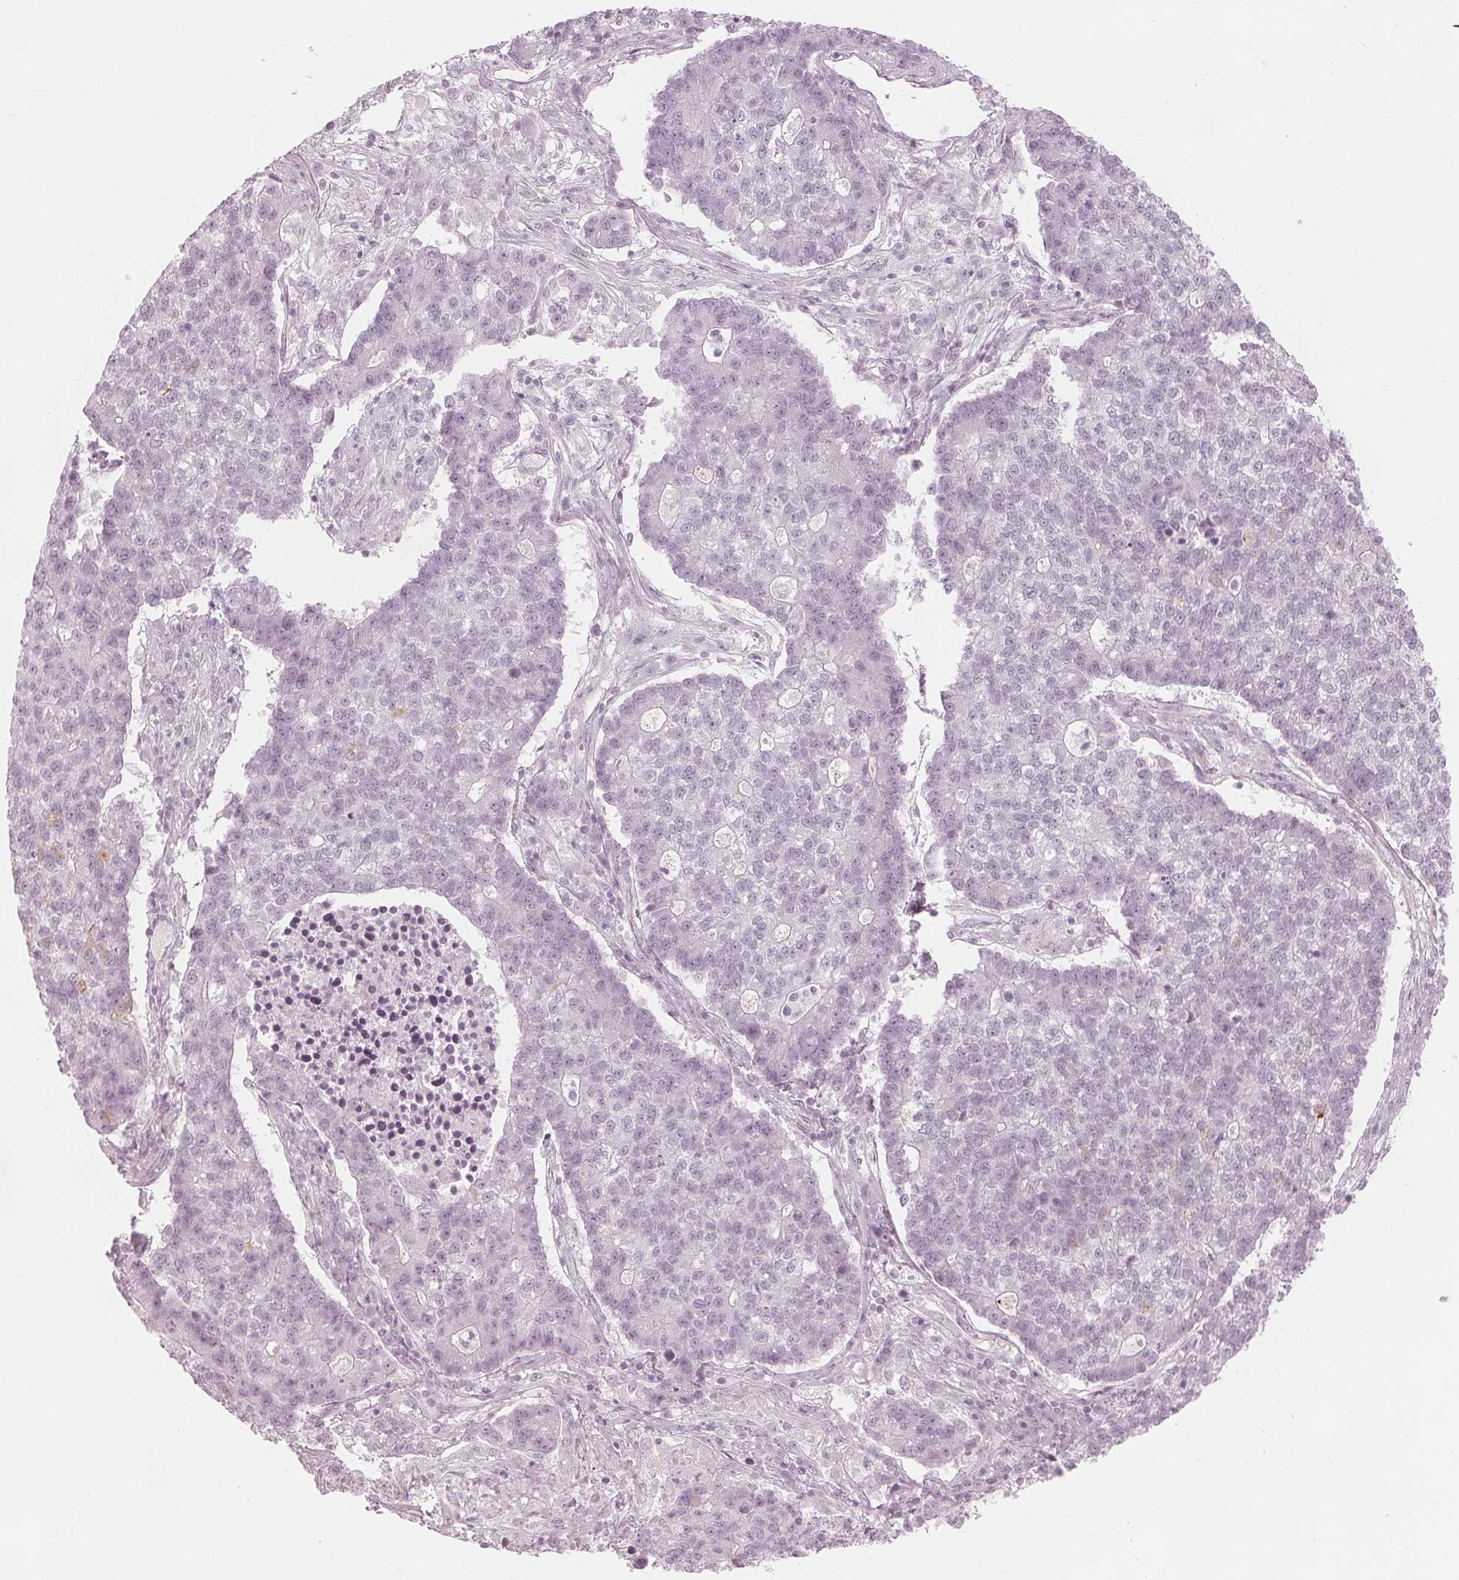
{"staining": {"intensity": "negative", "quantity": "none", "location": "none"}, "tissue": "lung cancer", "cell_type": "Tumor cells", "image_type": "cancer", "snomed": [{"axis": "morphology", "description": "Adenocarcinoma, NOS"}, {"axis": "topography", "description": "Lung"}], "caption": "DAB immunohistochemical staining of human lung cancer exhibits no significant expression in tumor cells. (DAB IHC with hematoxylin counter stain).", "gene": "PAEP", "patient": {"sex": "male", "age": 57}}